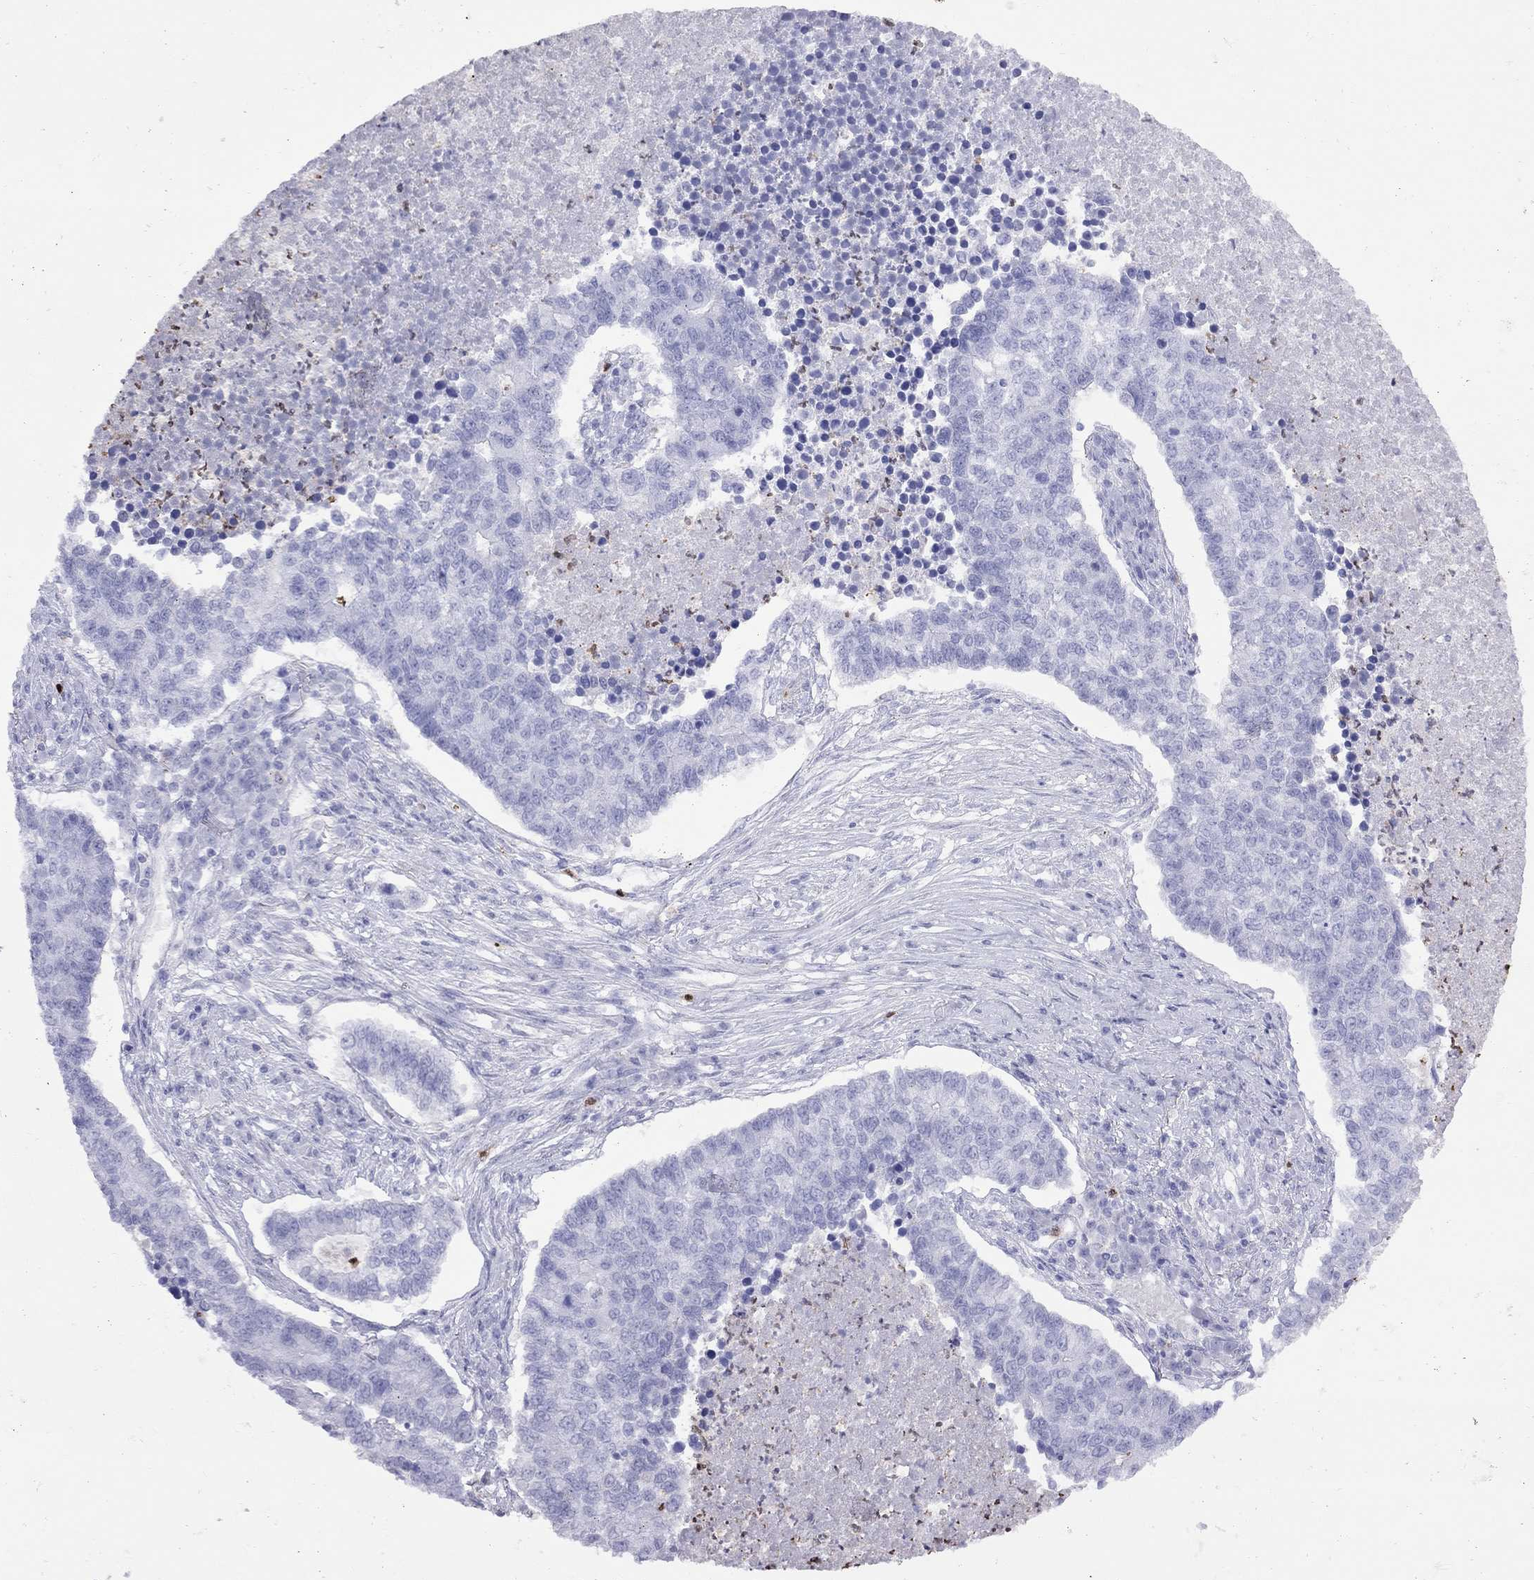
{"staining": {"intensity": "negative", "quantity": "none", "location": "none"}, "tissue": "lung cancer", "cell_type": "Tumor cells", "image_type": "cancer", "snomed": [{"axis": "morphology", "description": "Adenocarcinoma, NOS"}, {"axis": "topography", "description": "Lung"}], "caption": "Tumor cells are negative for protein expression in human lung cancer (adenocarcinoma).", "gene": "SLAMF1", "patient": {"sex": "male", "age": 57}}